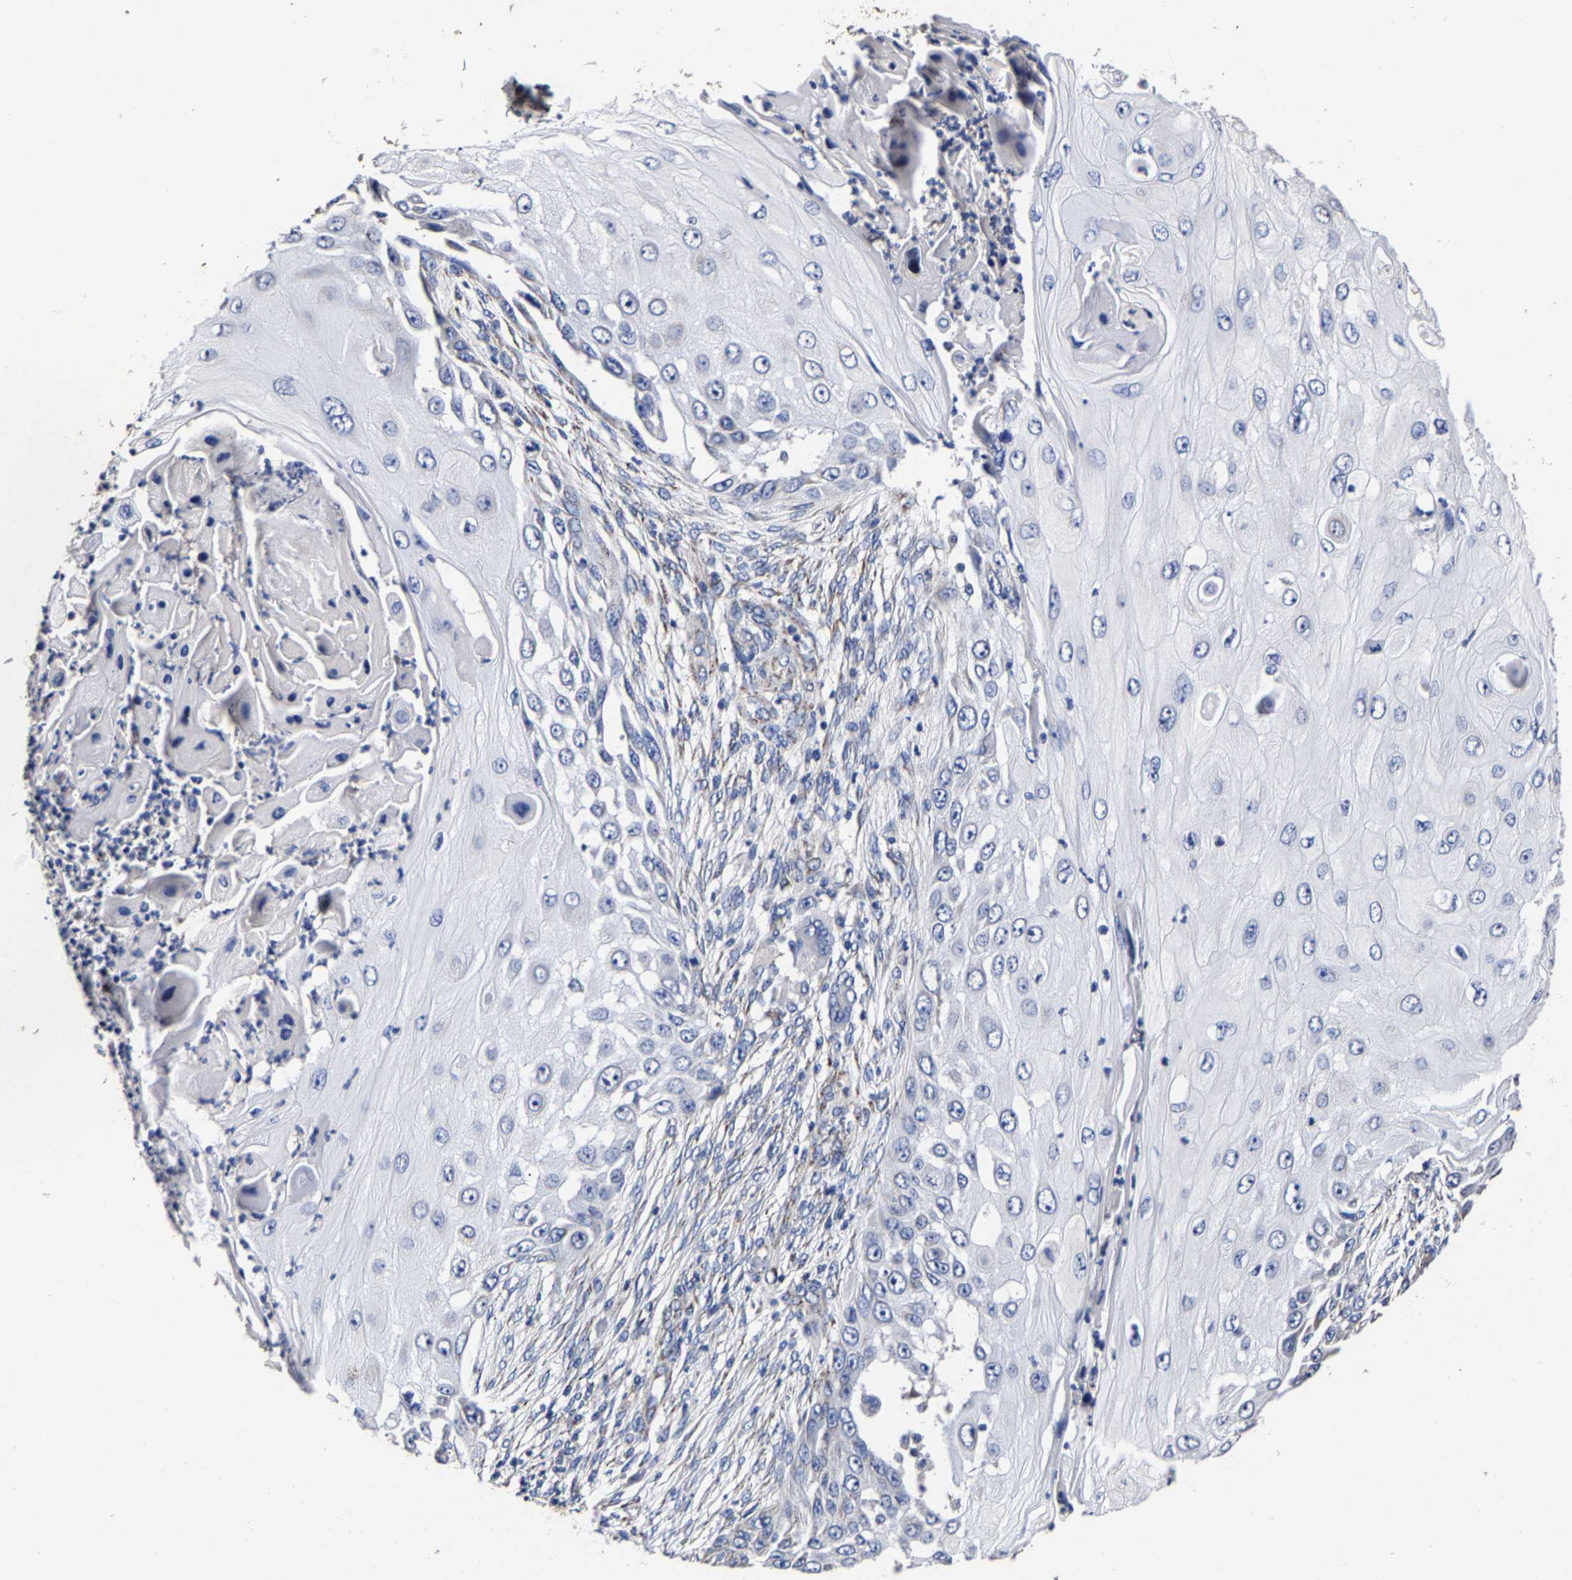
{"staining": {"intensity": "negative", "quantity": "none", "location": "none"}, "tissue": "skin cancer", "cell_type": "Tumor cells", "image_type": "cancer", "snomed": [{"axis": "morphology", "description": "Squamous cell carcinoma, NOS"}, {"axis": "topography", "description": "Skin"}], "caption": "DAB immunohistochemical staining of human skin squamous cell carcinoma shows no significant positivity in tumor cells.", "gene": "AASS", "patient": {"sex": "female", "age": 44}}